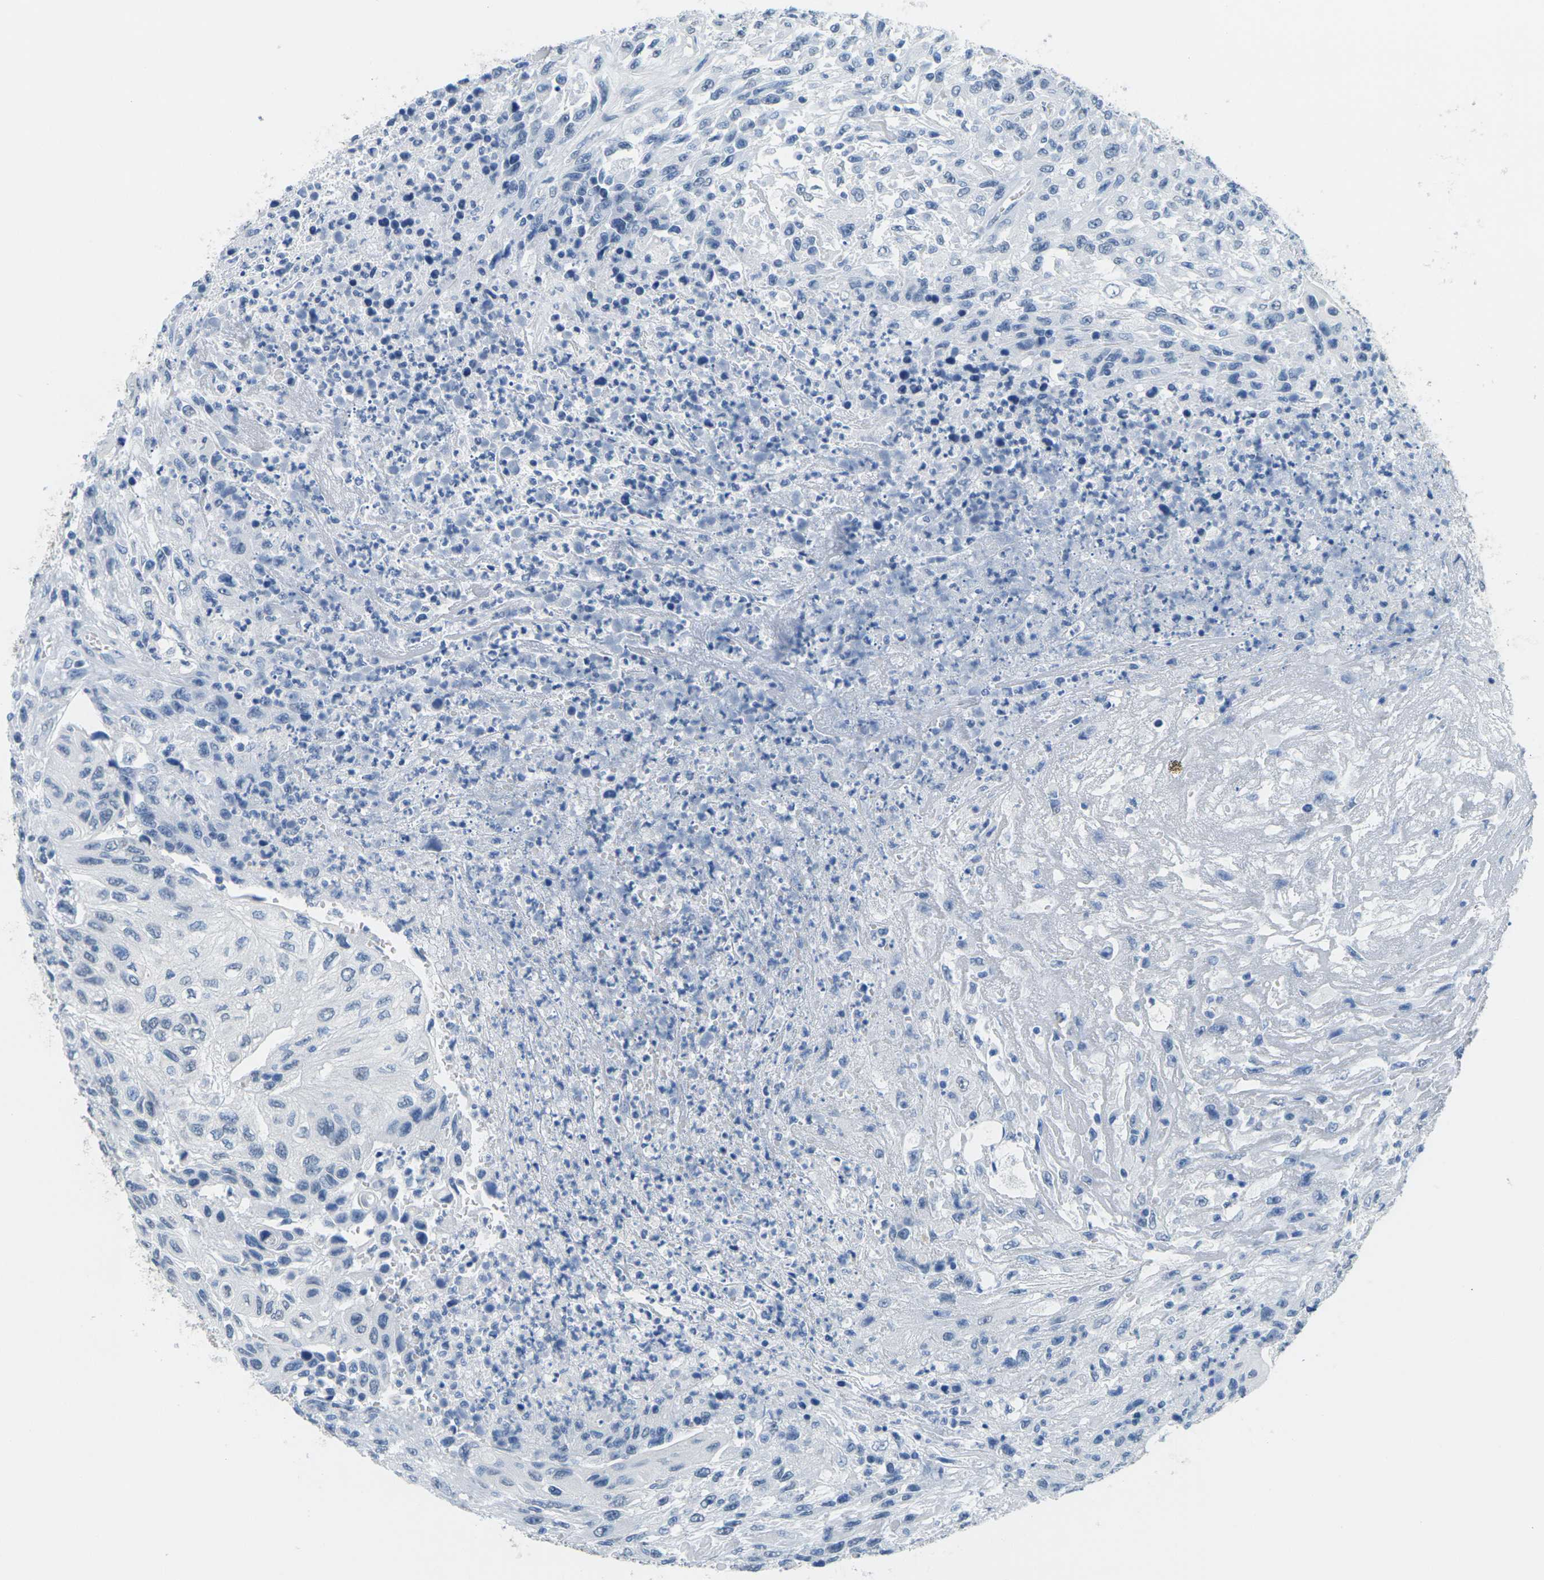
{"staining": {"intensity": "negative", "quantity": "none", "location": "none"}, "tissue": "urothelial cancer", "cell_type": "Tumor cells", "image_type": "cancer", "snomed": [{"axis": "morphology", "description": "Urothelial carcinoma, High grade"}, {"axis": "topography", "description": "Urinary bladder"}], "caption": "IHC photomicrograph of neoplastic tissue: human urothelial cancer stained with DAB shows no significant protein expression in tumor cells. The staining was performed using DAB to visualize the protein expression in brown, while the nuclei were stained in blue with hematoxylin (Magnification: 20x).", "gene": "CTAG1A", "patient": {"sex": "male", "age": 66}}